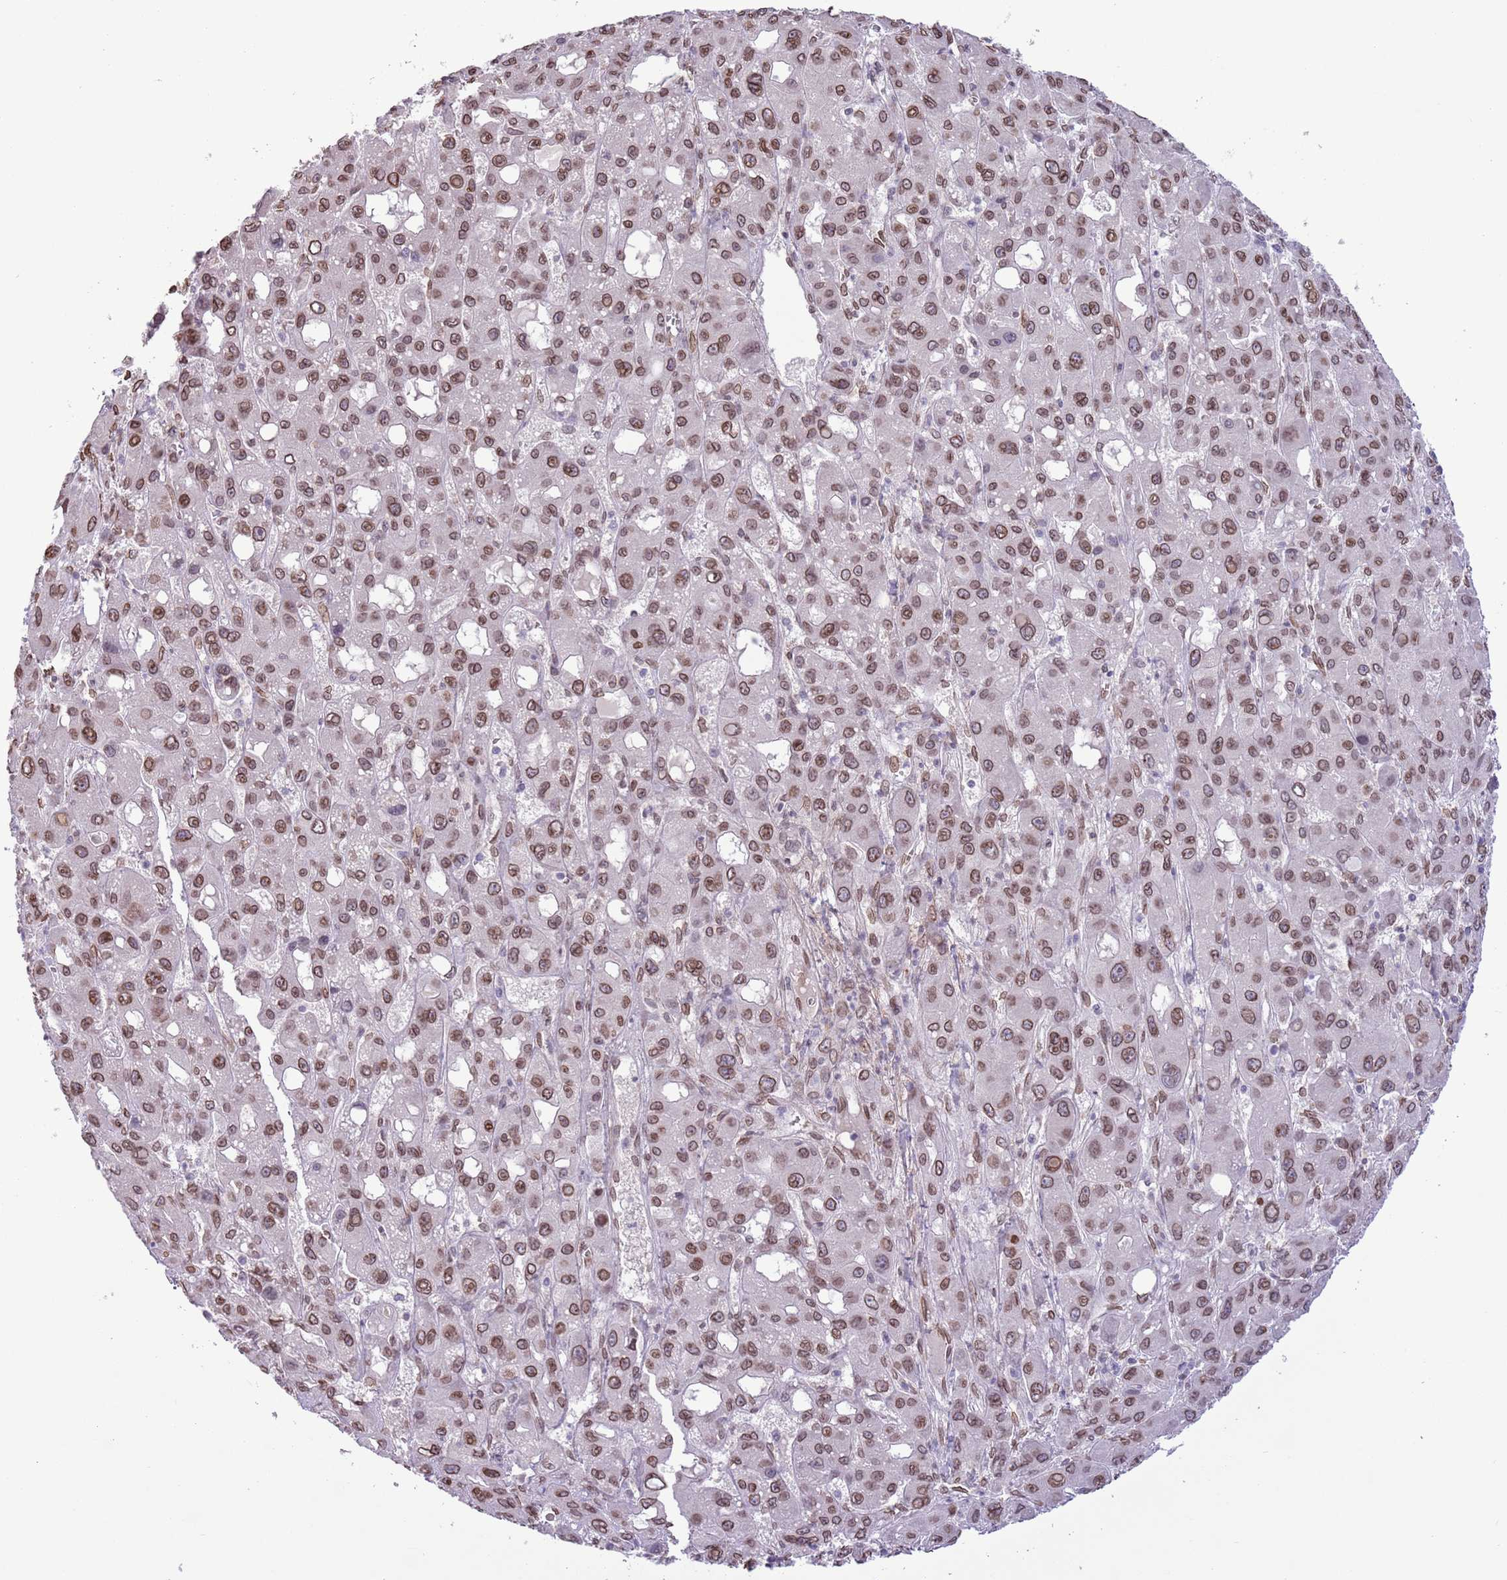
{"staining": {"intensity": "moderate", "quantity": ">75%", "location": "cytoplasmic/membranous,nuclear"}, "tissue": "liver cancer", "cell_type": "Tumor cells", "image_type": "cancer", "snomed": [{"axis": "morphology", "description": "Carcinoma, Hepatocellular, NOS"}, {"axis": "topography", "description": "Liver"}], "caption": "A high-resolution histopathology image shows immunohistochemistry (IHC) staining of hepatocellular carcinoma (liver), which reveals moderate cytoplasmic/membranous and nuclear positivity in about >75% of tumor cells.", "gene": "ZGLP1", "patient": {"sex": "male", "age": 55}}